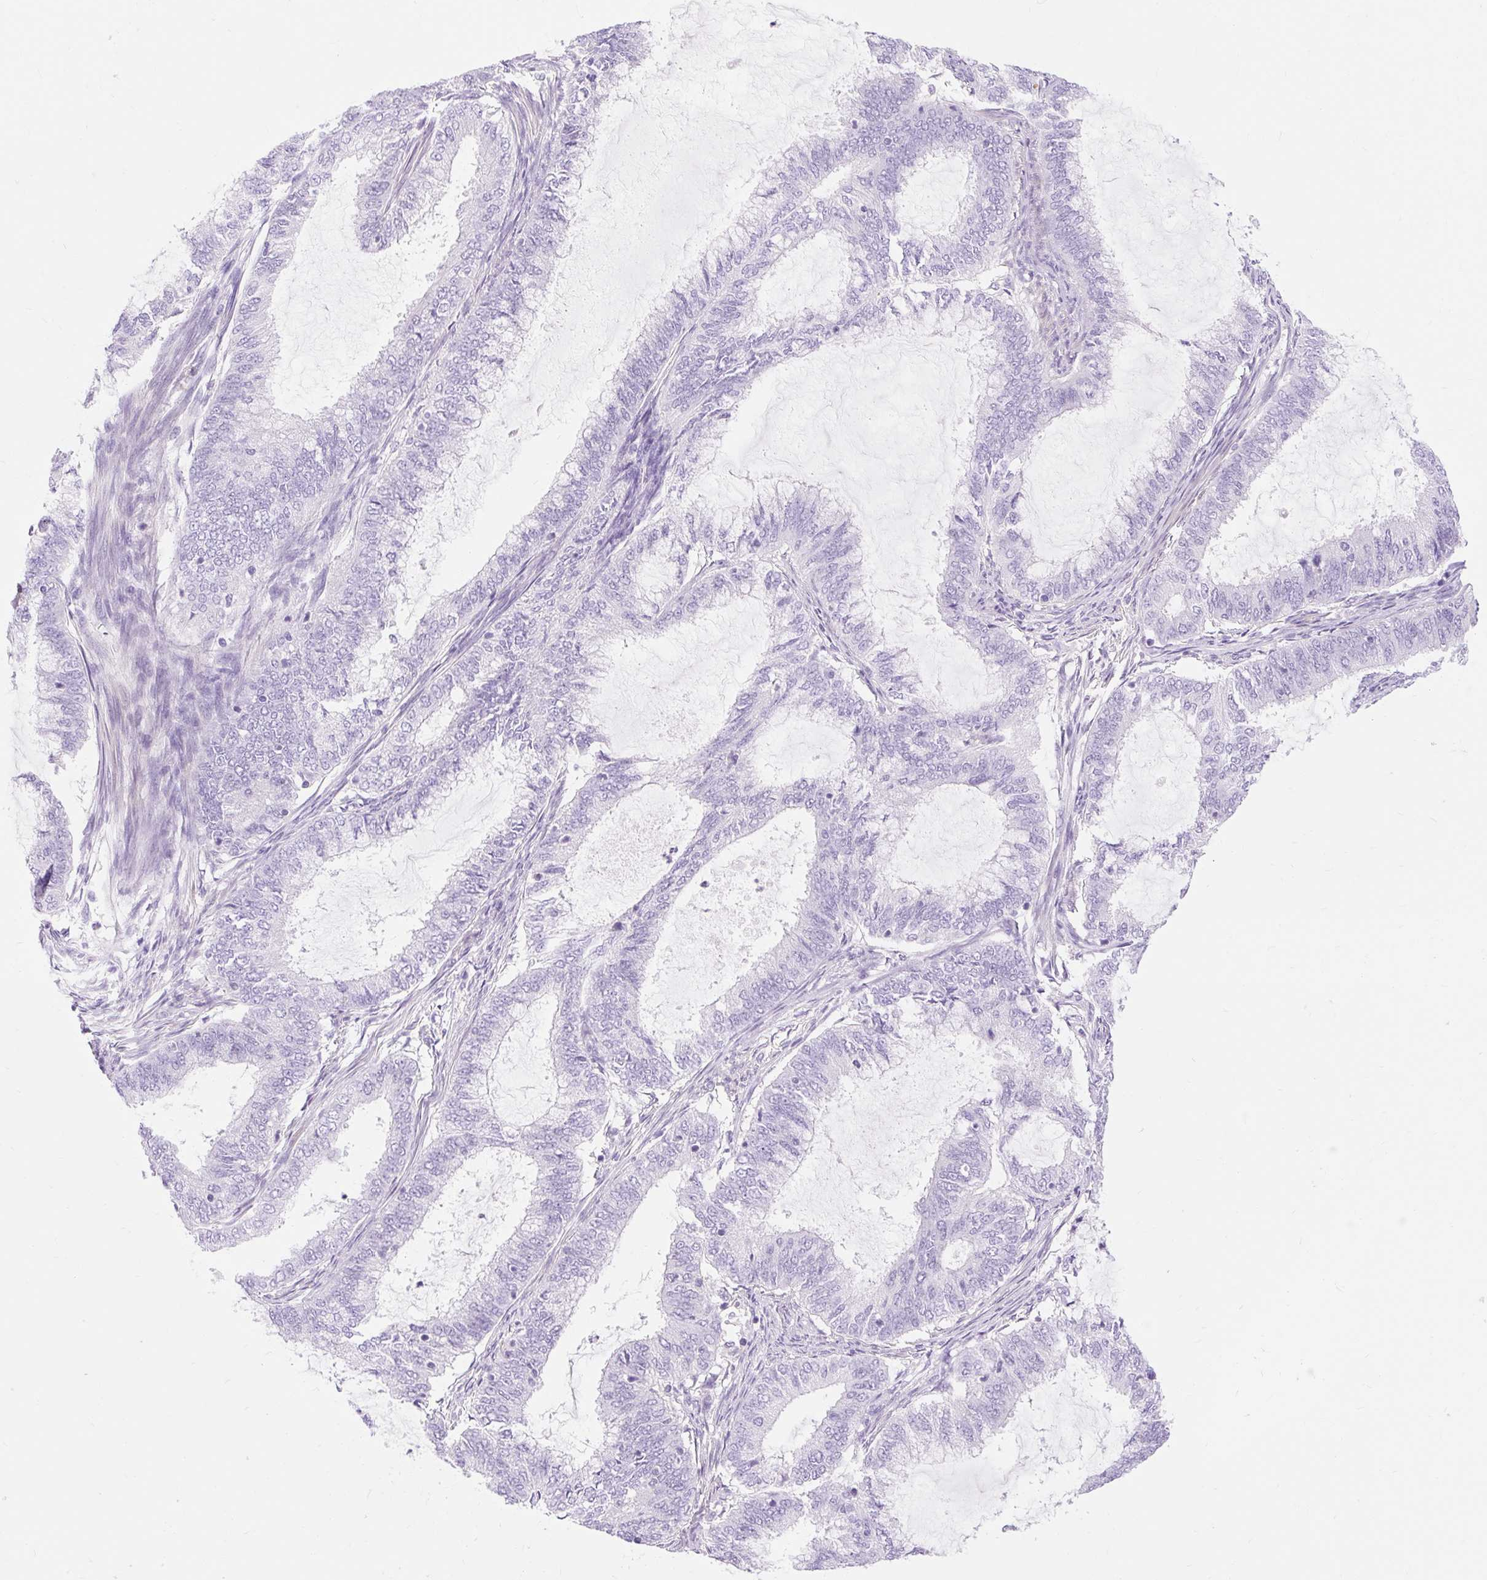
{"staining": {"intensity": "negative", "quantity": "none", "location": "none"}, "tissue": "endometrial cancer", "cell_type": "Tumor cells", "image_type": "cancer", "snomed": [{"axis": "morphology", "description": "Adenocarcinoma, NOS"}, {"axis": "topography", "description": "Endometrium"}], "caption": "Immunohistochemistry (IHC) micrograph of endometrial cancer (adenocarcinoma) stained for a protein (brown), which shows no staining in tumor cells.", "gene": "SLC28A1", "patient": {"sex": "female", "age": 51}}